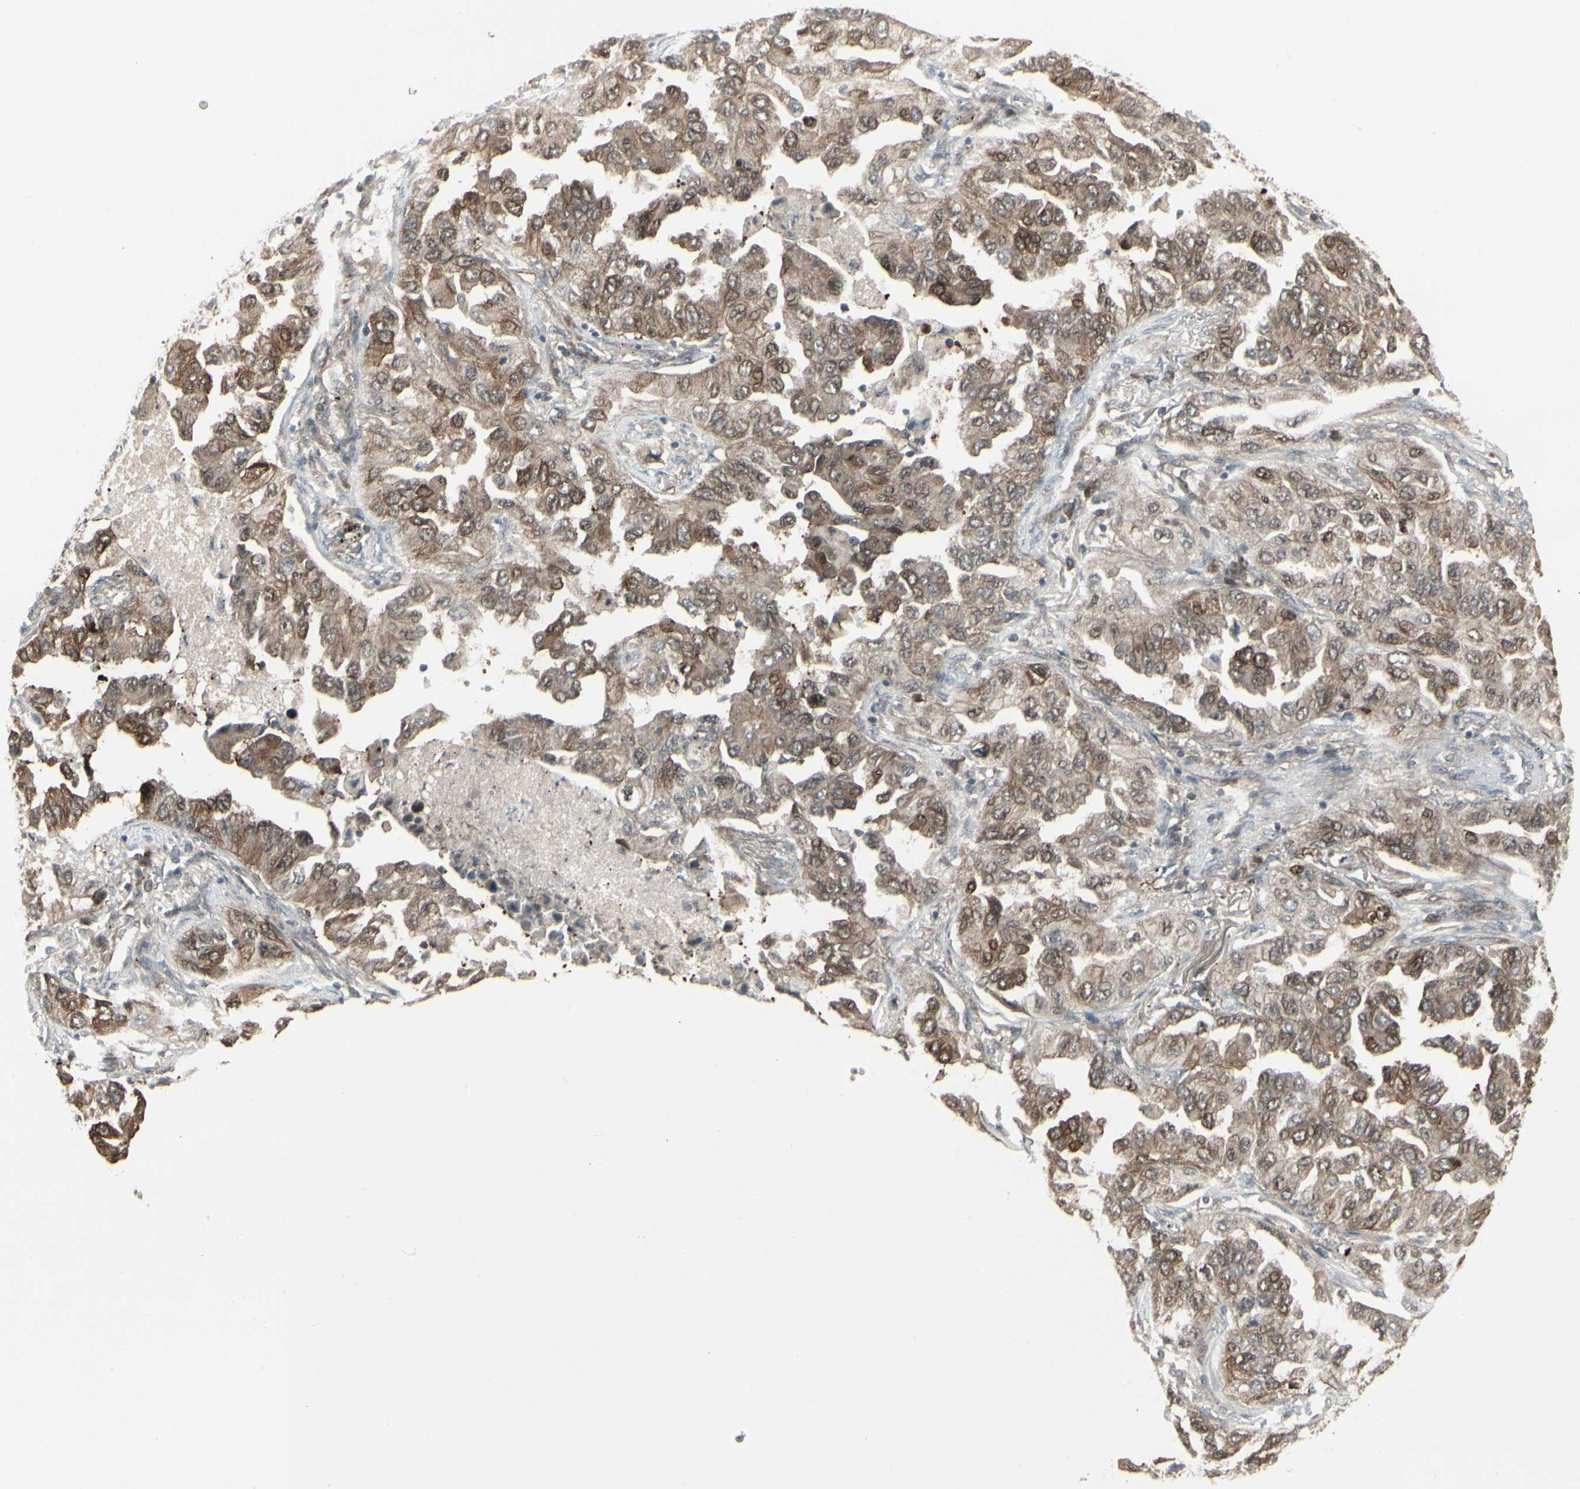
{"staining": {"intensity": "moderate", "quantity": ">75%", "location": "cytoplasmic/membranous"}, "tissue": "lung cancer", "cell_type": "Tumor cells", "image_type": "cancer", "snomed": [{"axis": "morphology", "description": "Adenocarcinoma, NOS"}, {"axis": "topography", "description": "Lung"}], "caption": "This image exhibits adenocarcinoma (lung) stained with immunohistochemistry to label a protein in brown. The cytoplasmic/membranous of tumor cells show moderate positivity for the protein. Nuclei are counter-stained blue.", "gene": "IGFBP6", "patient": {"sex": "female", "age": 65}}